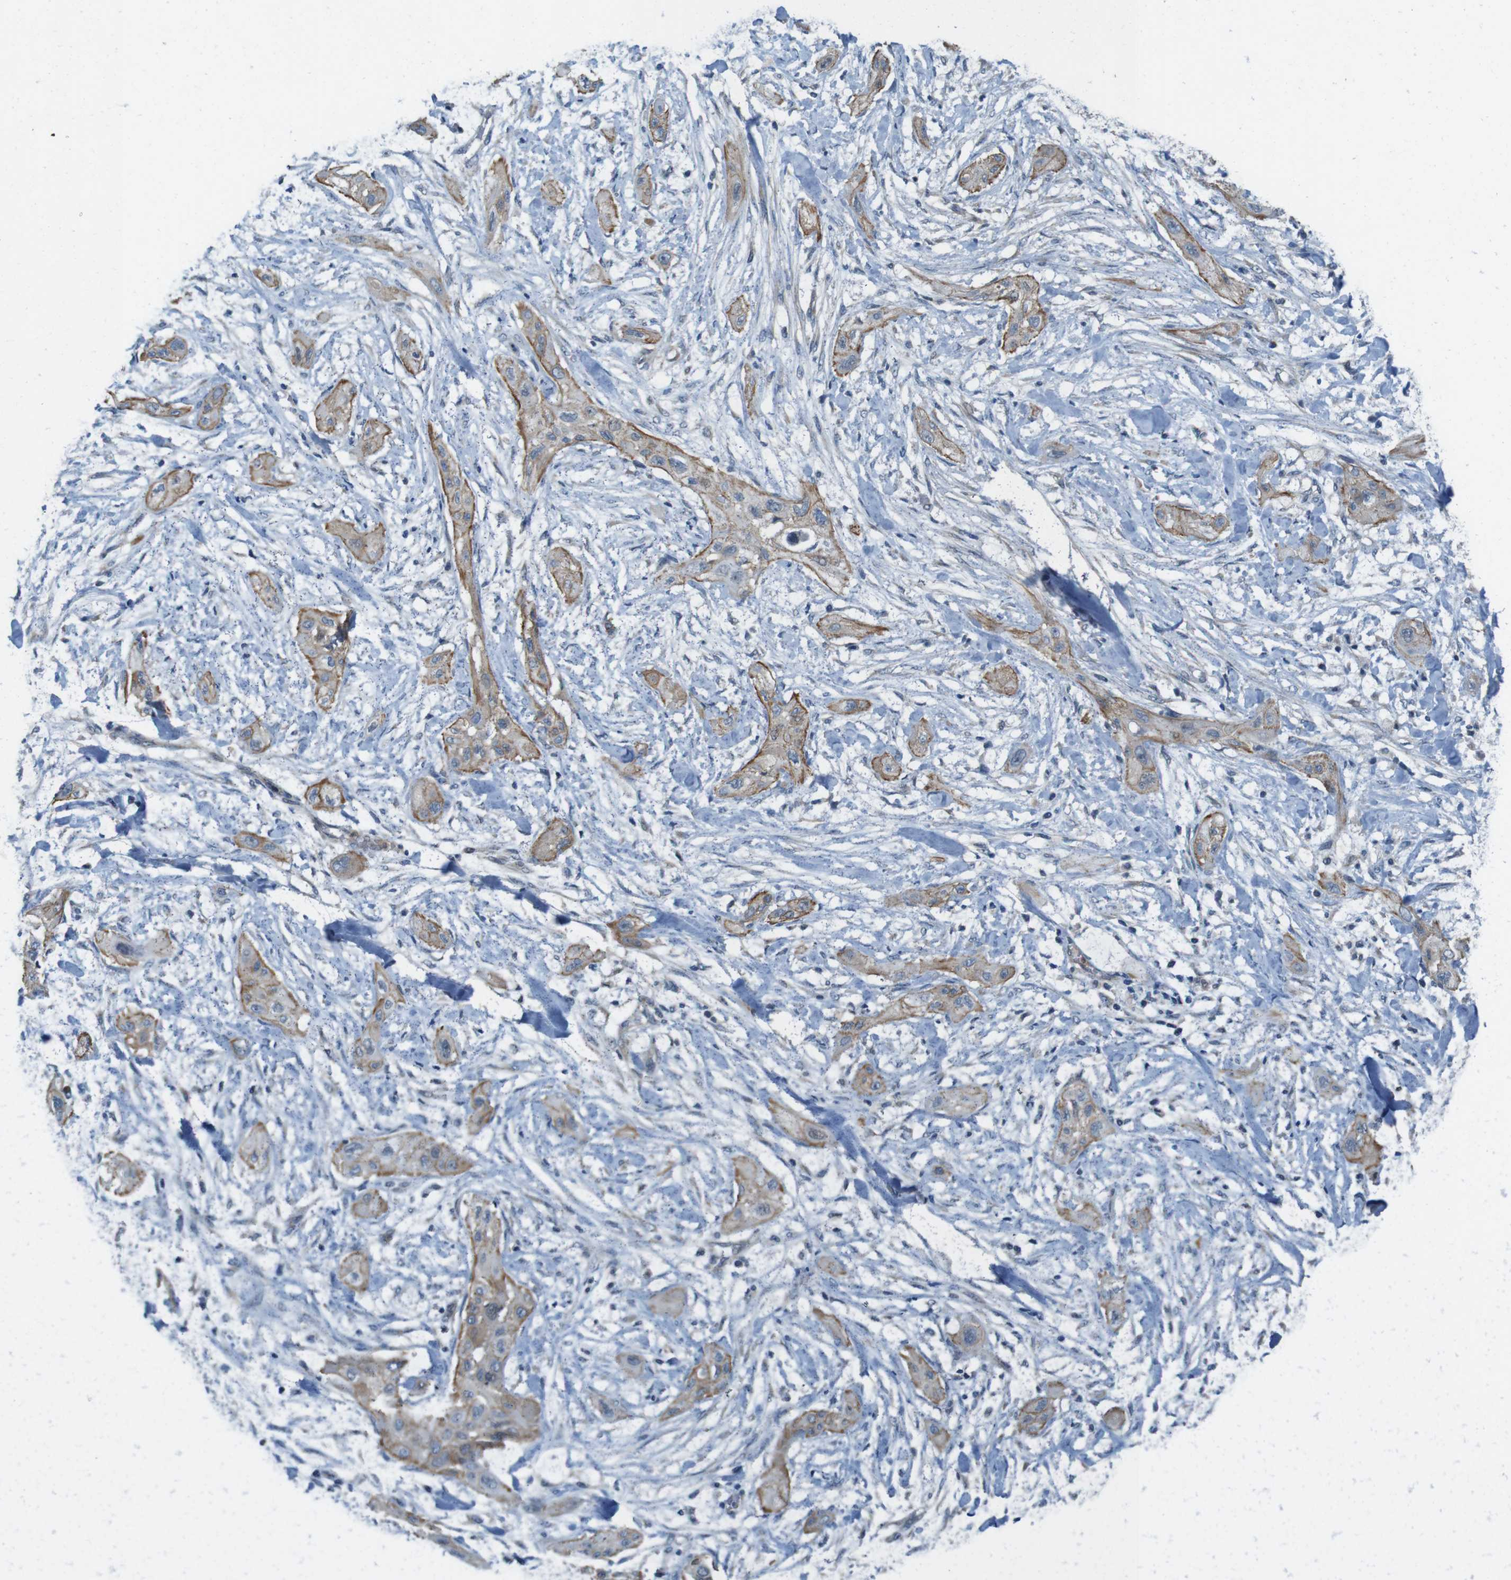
{"staining": {"intensity": "weak", "quantity": ">75%", "location": "cytoplasmic/membranous"}, "tissue": "lung cancer", "cell_type": "Tumor cells", "image_type": "cancer", "snomed": [{"axis": "morphology", "description": "Squamous cell carcinoma, NOS"}, {"axis": "topography", "description": "Lung"}], "caption": "Brown immunohistochemical staining in squamous cell carcinoma (lung) shows weak cytoplasmic/membranous staining in about >75% of tumor cells. Nuclei are stained in blue.", "gene": "SKI", "patient": {"sex": "female", "age": 47}}